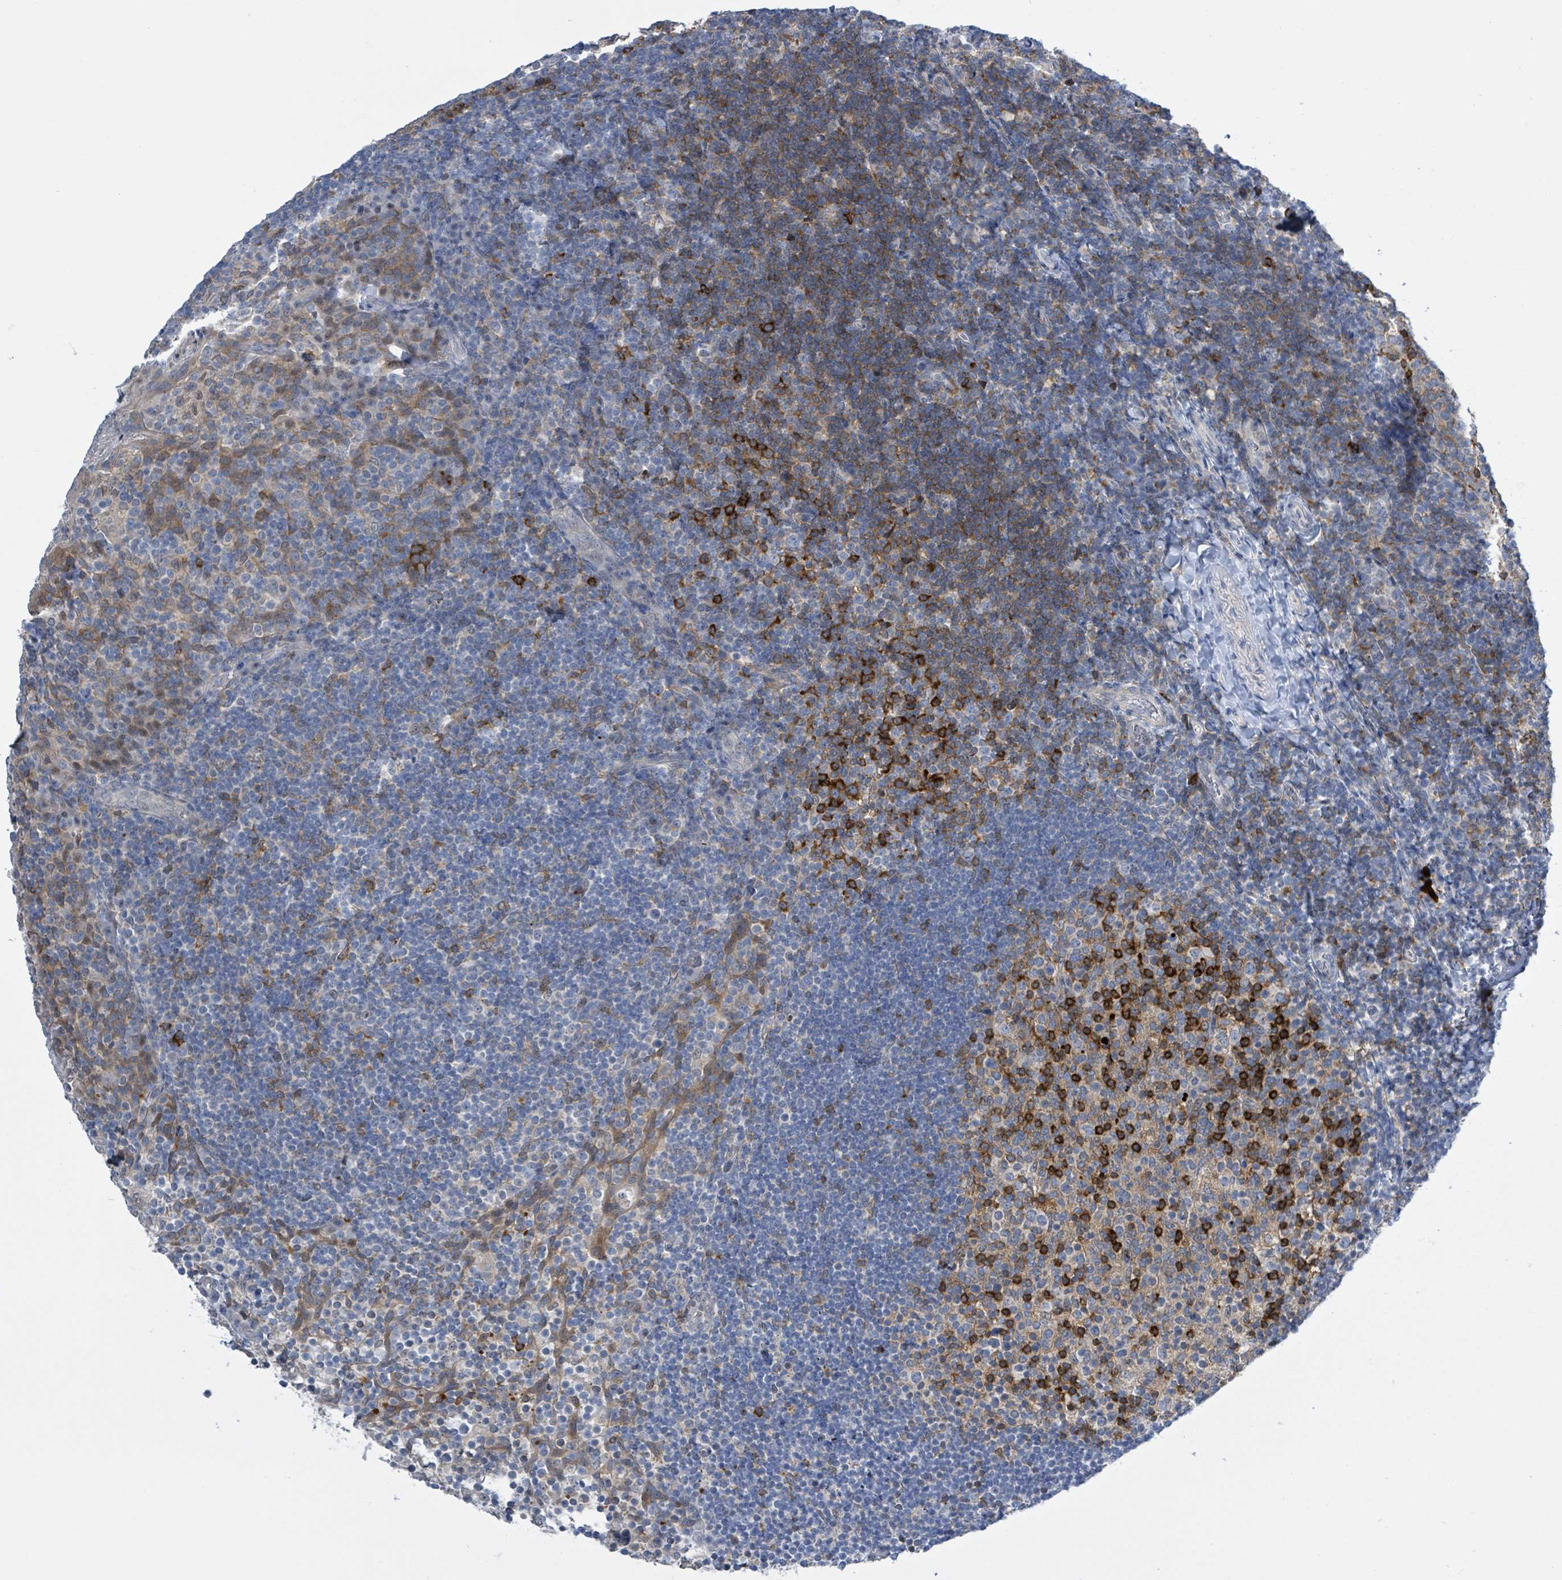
{"staining": {"intensity": "strong", "quantity": "25%-75%", "location": "cytoplasmic/membranous"}, "tissue": "tonsil", "cell_type": "Germinal center cells", "image_type": "normal", "snomed": [{"axis": "morphology", "description": "Normal tissue, NOS"}, {"axis": "topography", "description": "Tonsil"}], "caption": "Tonsil was stained to show a protein in brown. There is high levels of strong cytoplasmic/membranous expression in about 25%-75% of germinal center cells. The staining is performed using DAB brown chromogen to label protein expression. The nuclei are counter-stained blue using hematoxylin.", "gene": "DGKZ", "patient": {"sex": "female", "age": 10}}